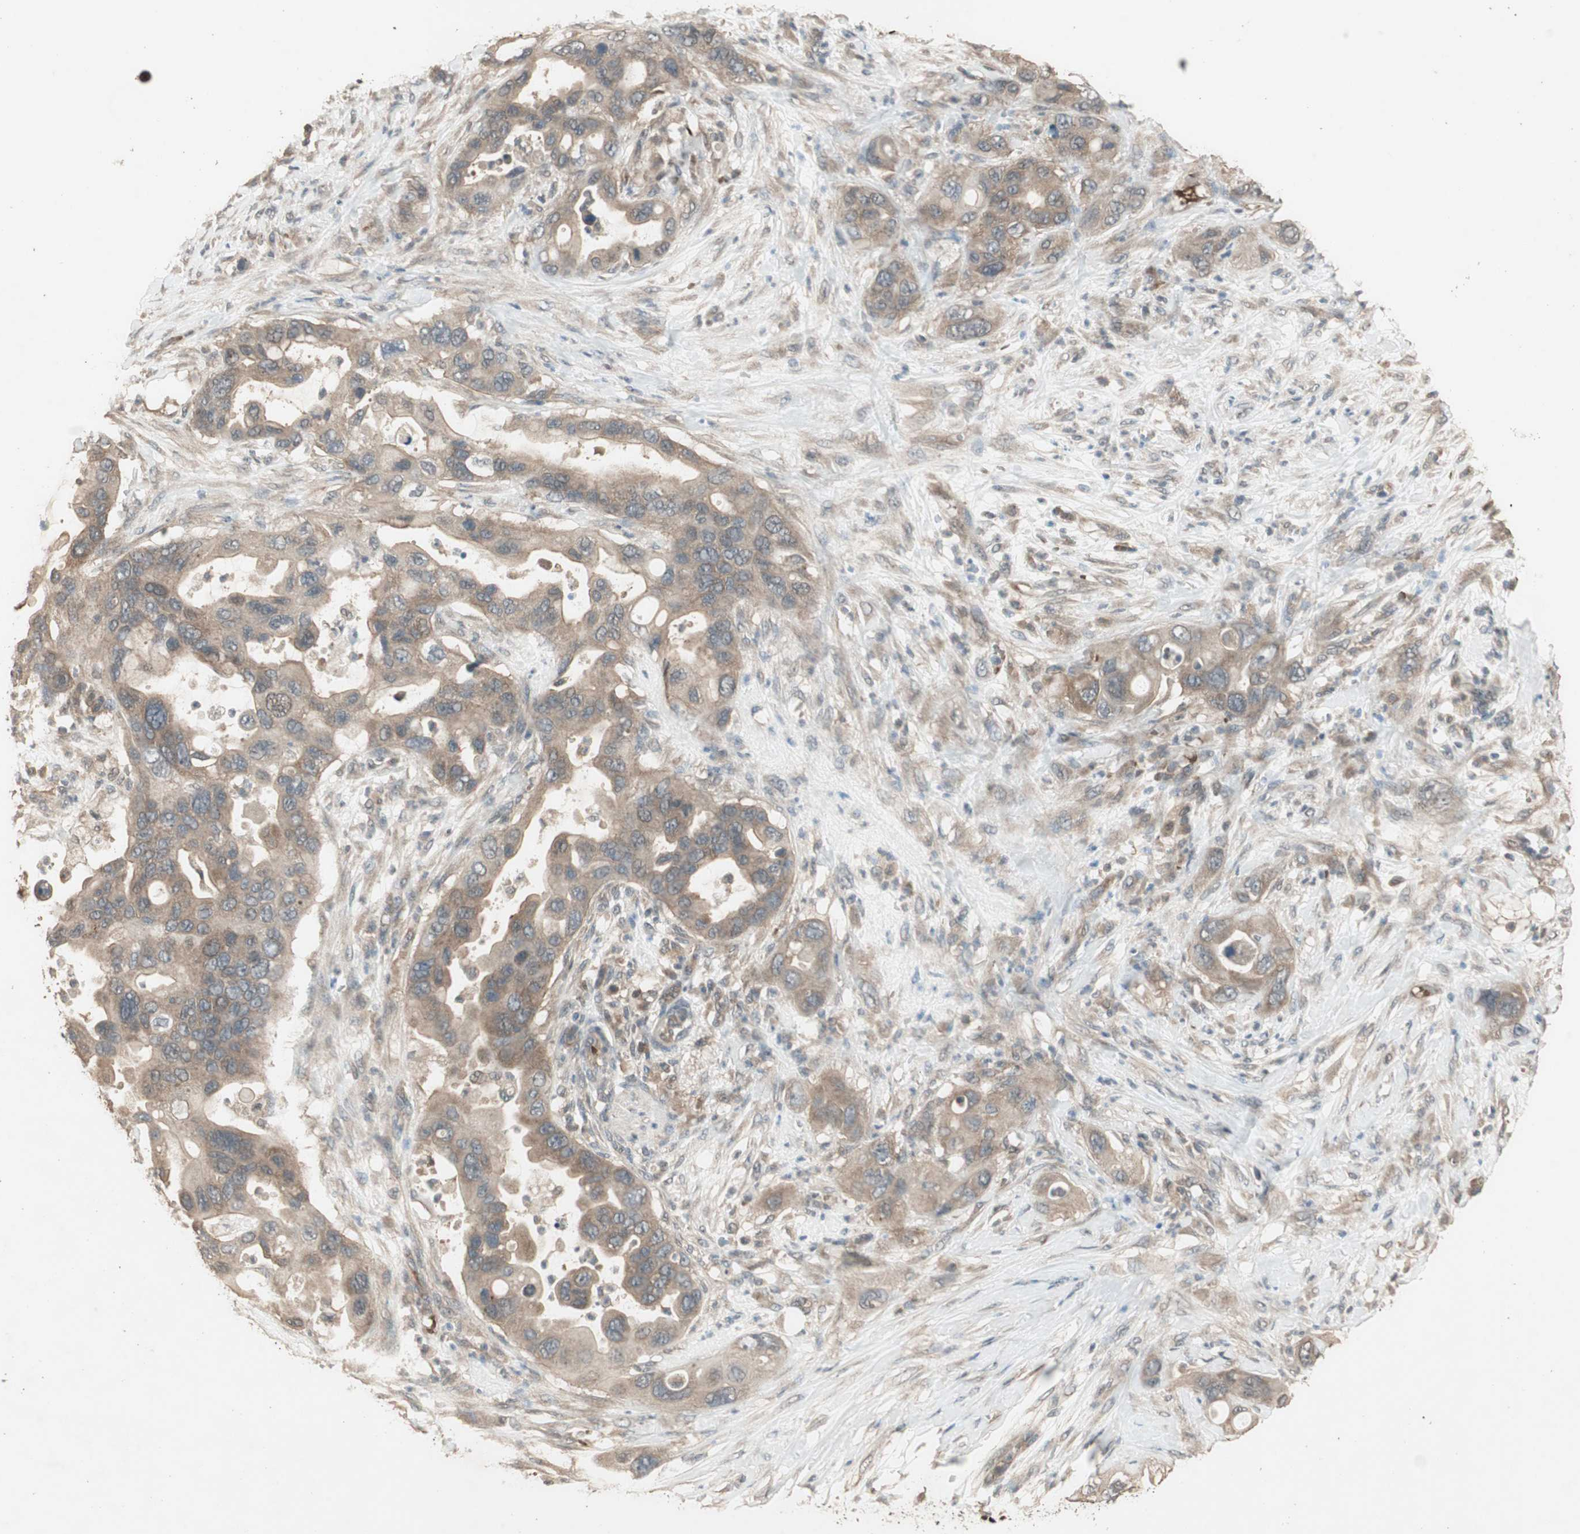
{"staining": {"intensity": "moderate", "quantity": ">75%", "location": "cytoplasmic/membranous"}, "tissue": "pancreatic cancer", "cell_type": "Tumor cells", "image_type": "cancer", "snomed": [{"axis": "morphology", "description": "Adenocarcinoma, NOS"}, {"axis": "topography", "description": "Pancreas"}], "caption": "Adenocarcinoma (pancreatic) tissue exhibits moderate cytoplasmic/membranous positivity in approximately >75% of tumor cells, visualized by immunohistochemistry. (Stains: DAB (3,3'-diaminobenzidine) in brown, nuclei in blue, Microscopy: brightfield microscopy at high magnification).", "gene": "UBAC1", "patient": {"sex": "female", "age": 71}}